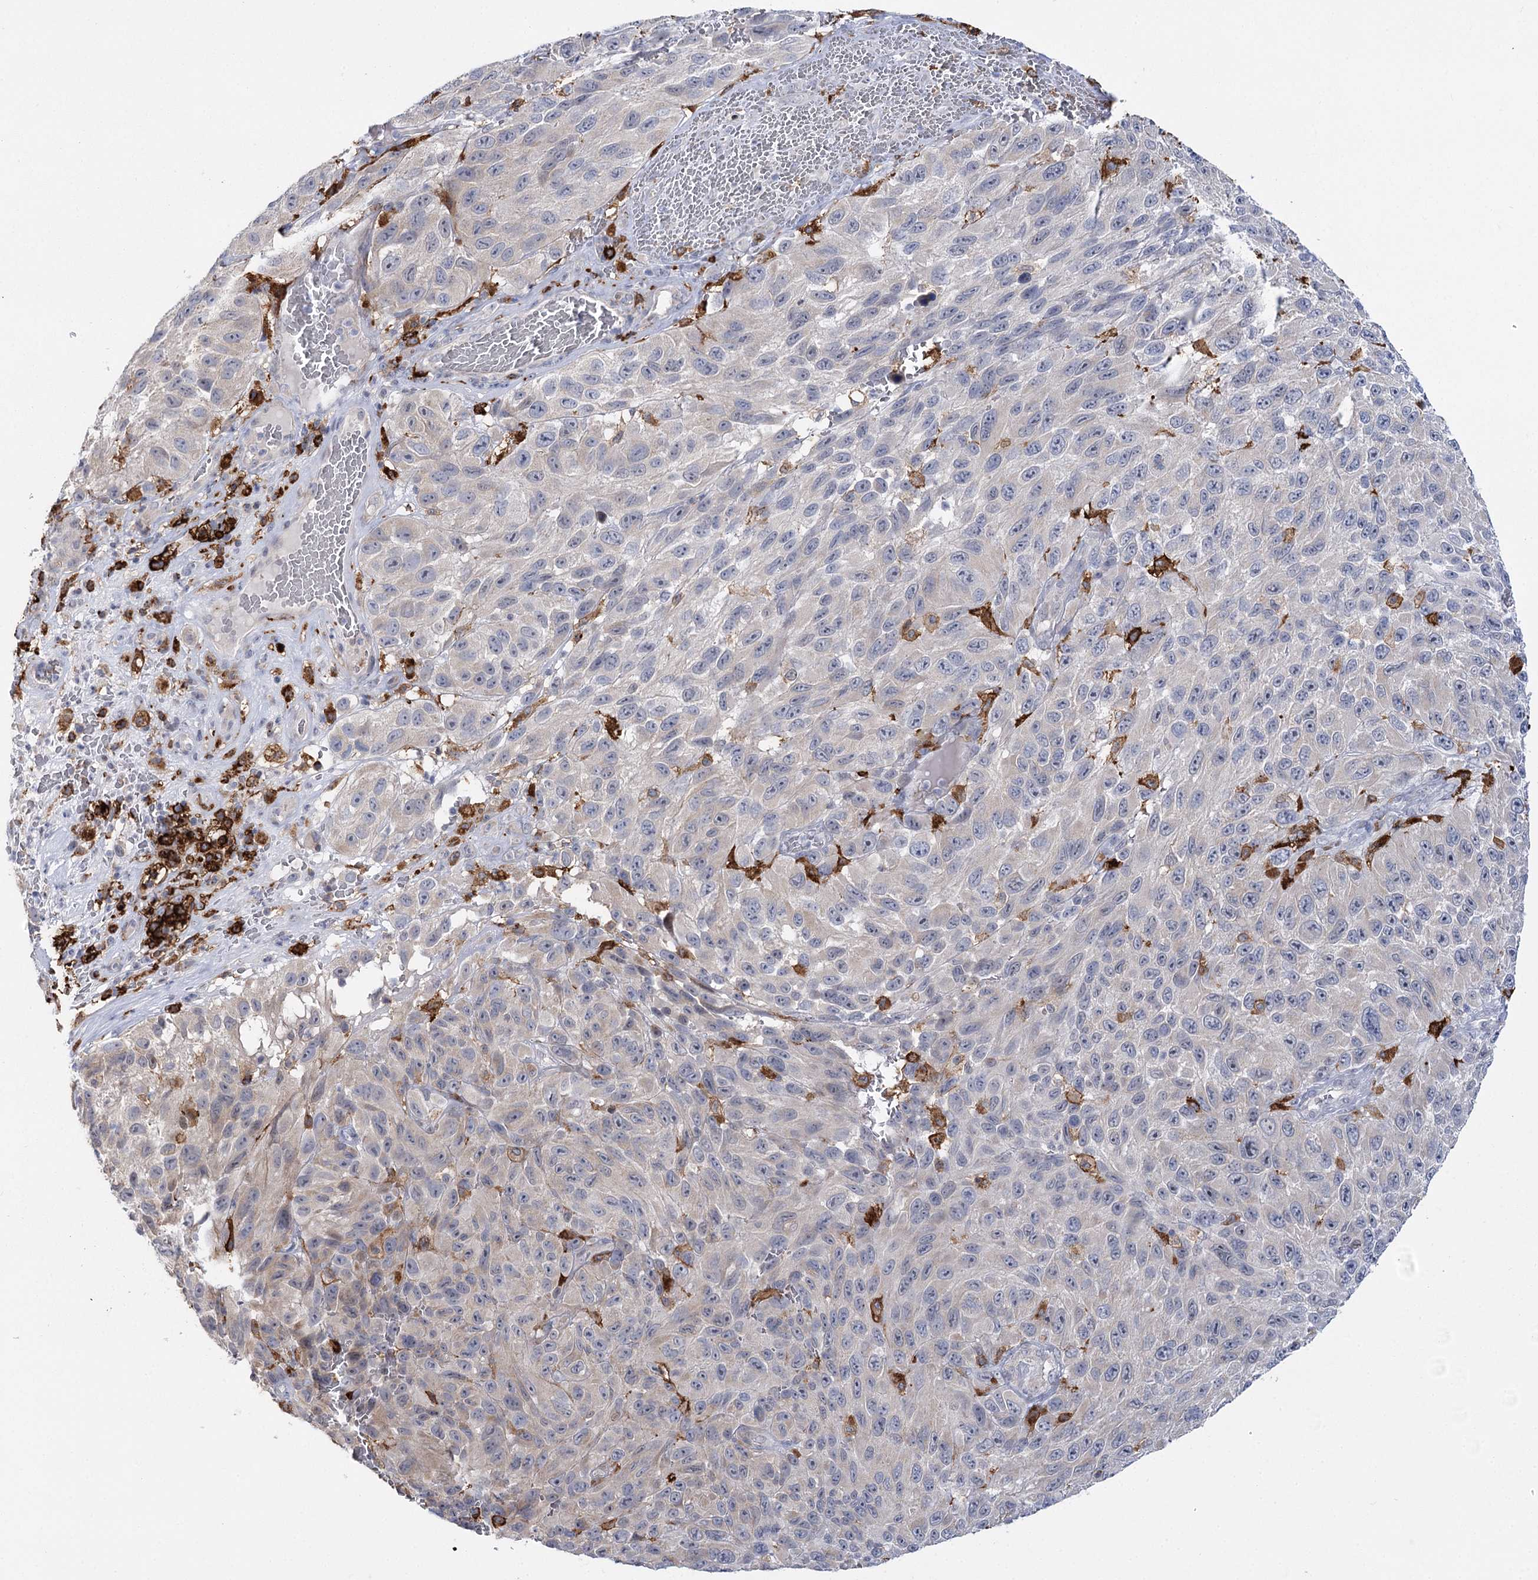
{"staining": {"intensity": "negative", "quantity": "none", "location": "none"}, "tissue": "melanoma", "cell_type": "Tumor cells", "image_type": "cancer", "snomed": [{"axis": "morphology", "description": "Malignant melanoma, NOS"}, {"axis": "topography", "description": "Skin"}], "caption": "Micrograph shows no significant protein expression in tumor cells of melanoma.", "gene": "PIWIL4", "patient": {"sex": "female", "age": 96}}